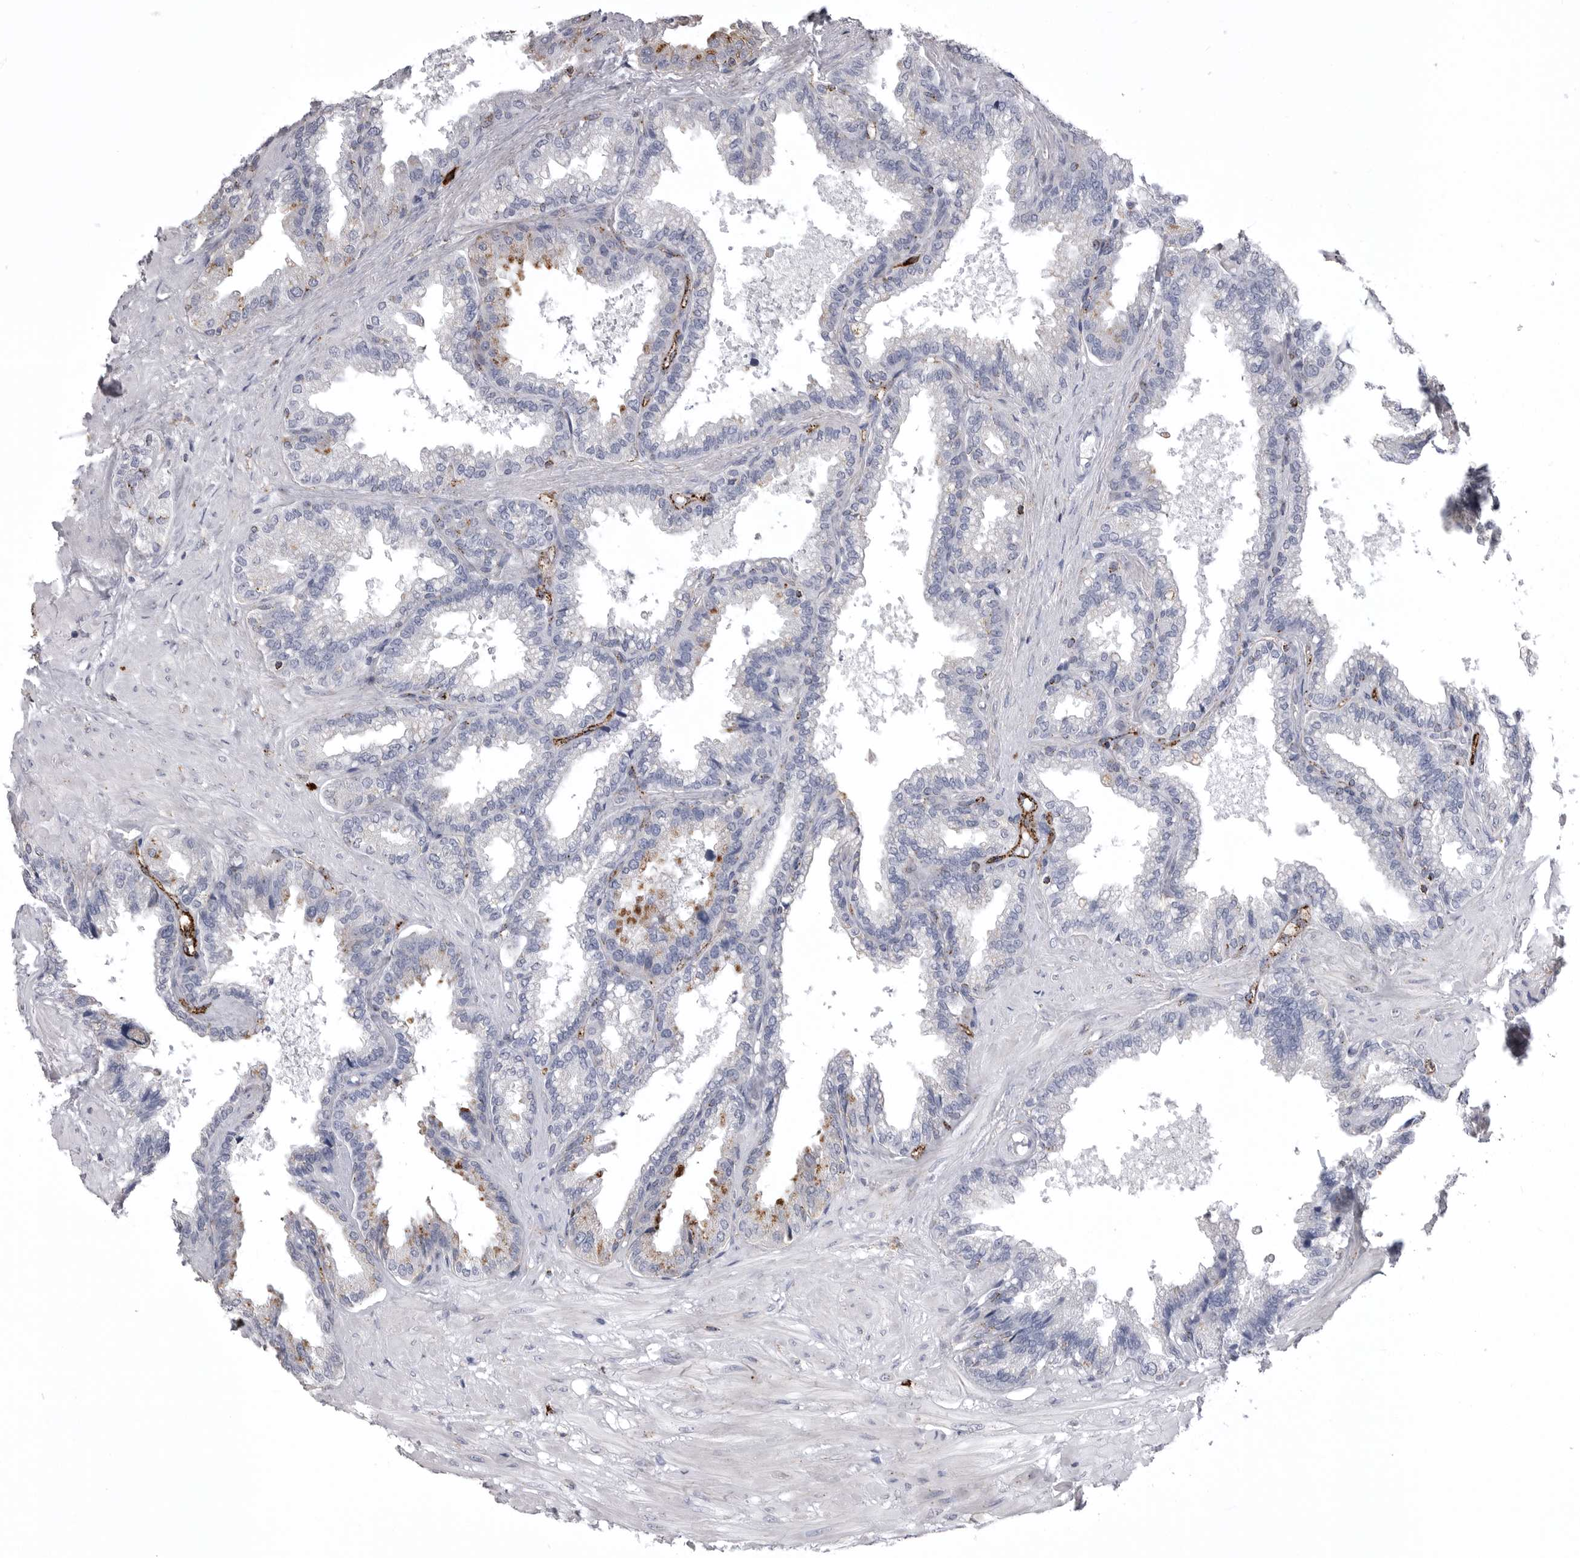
{"staining": {"intensity": "negative", "quantity": "none", "location": "none"}, "tissue": "seminal vesicle", "cell_type": "Glandular cells", "image_type": "normal", "snomed": [{"axis": "morphology", "description": "Normal tissue, NOS"}, {"axis": "topography", "description": "Seminal veicle"}], "caption": "Image shows no significant protein staining in glandular cells of unremarkable seminal vesicle. (DAB IHC, high magnification).", "gene": "PSPN", "patient": {"sex": "male", "age": 46}}